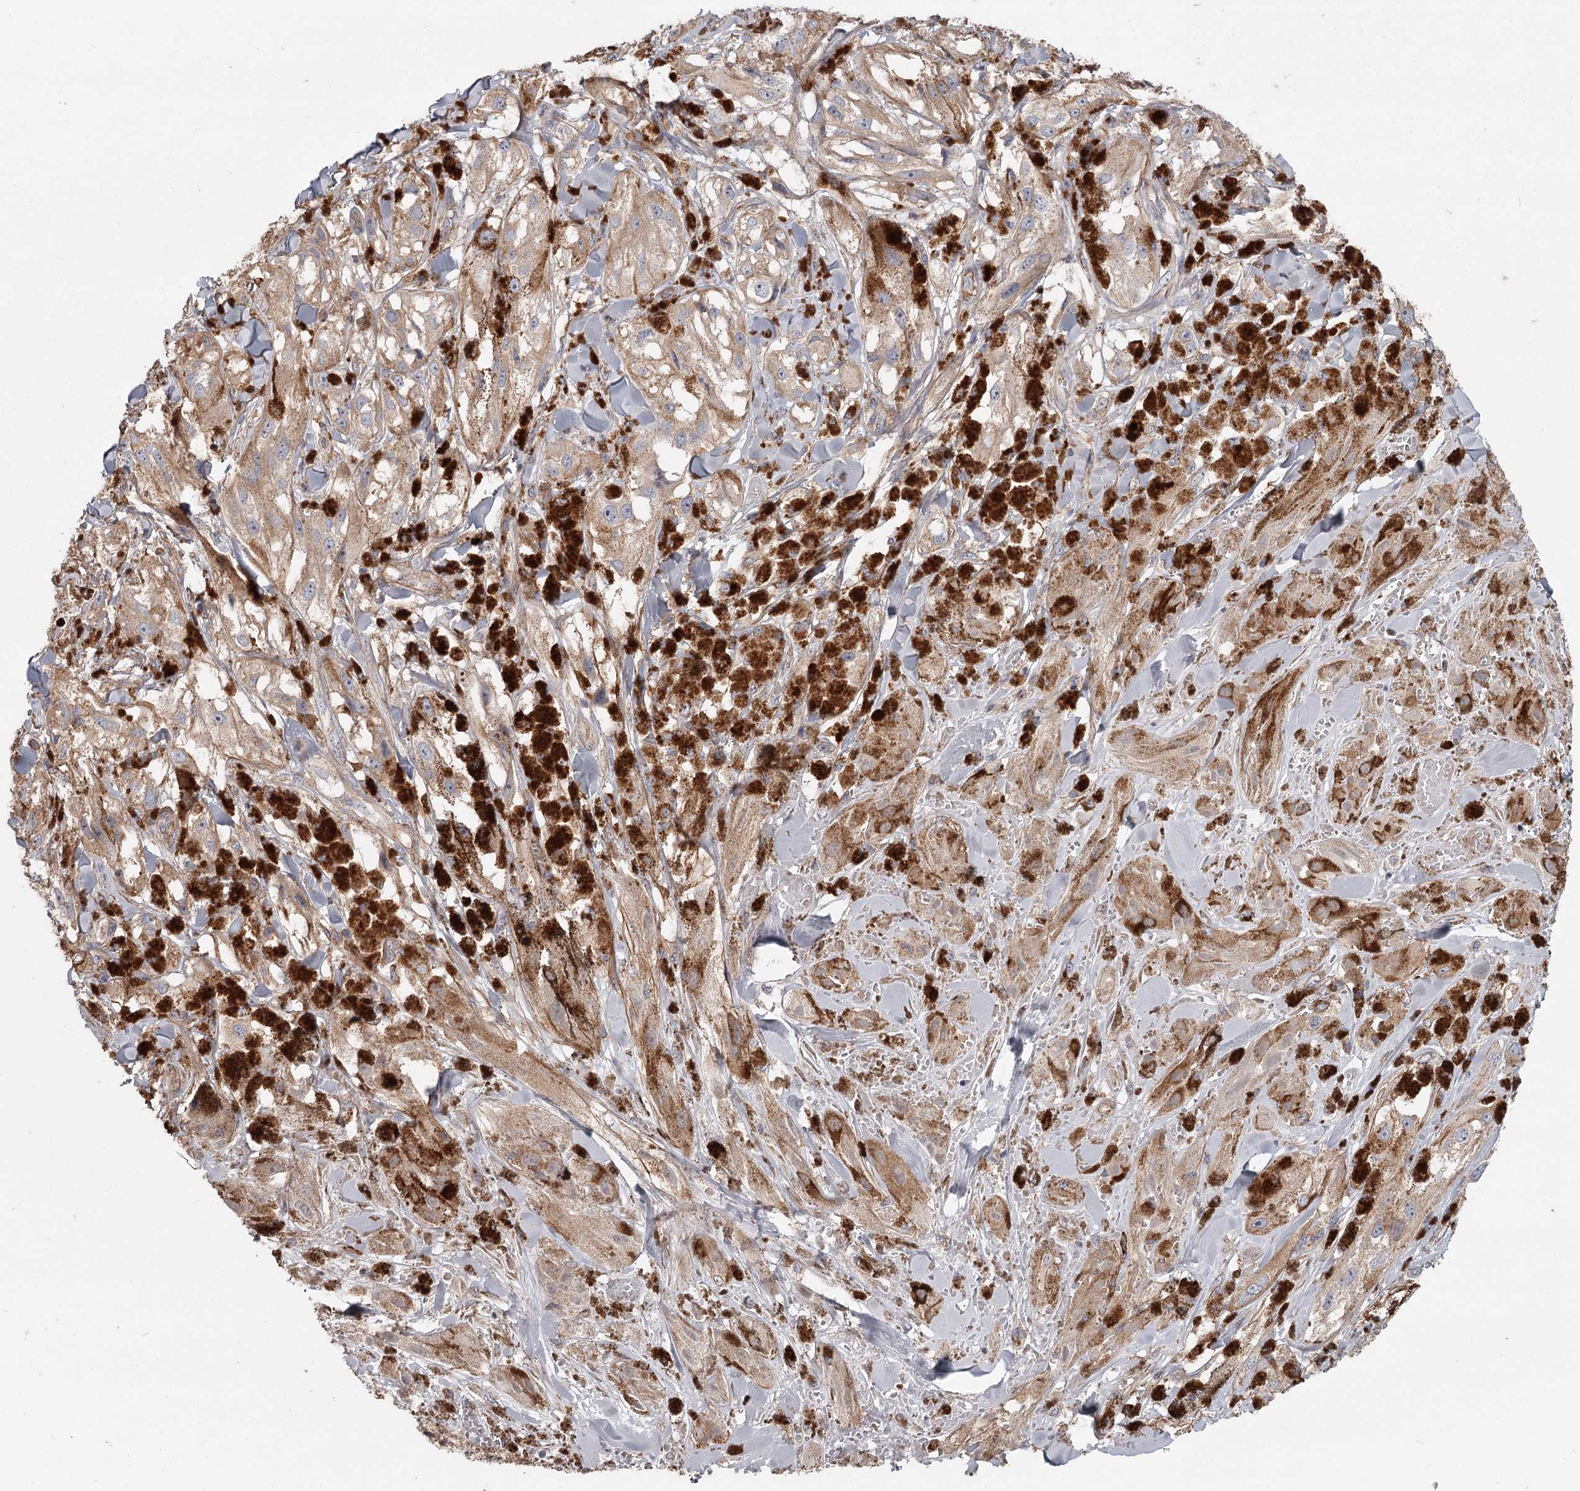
{"staining": {"intensity": "weak", "quantity": ">75%", "location": "cytoplasmic/membranous"}, "tissue": "melanoma", "cell_type": "Tumor cells", "image_type": "cancer", "snomed": [{"axis": "morphology", "description": "Malignant melanoma, NOS"}, {"axis": "topography", "description": "Skin"}], "caption": "This micrograph shows melanoma stained with IHC to label a protein in brown. The cytoplasmic/membranous of tumor cells show weak positivity for the protein. Nuclei are counter-stained blue.", "gene": "DHRS9", "patient": {"sex": "male", "age": 88}}